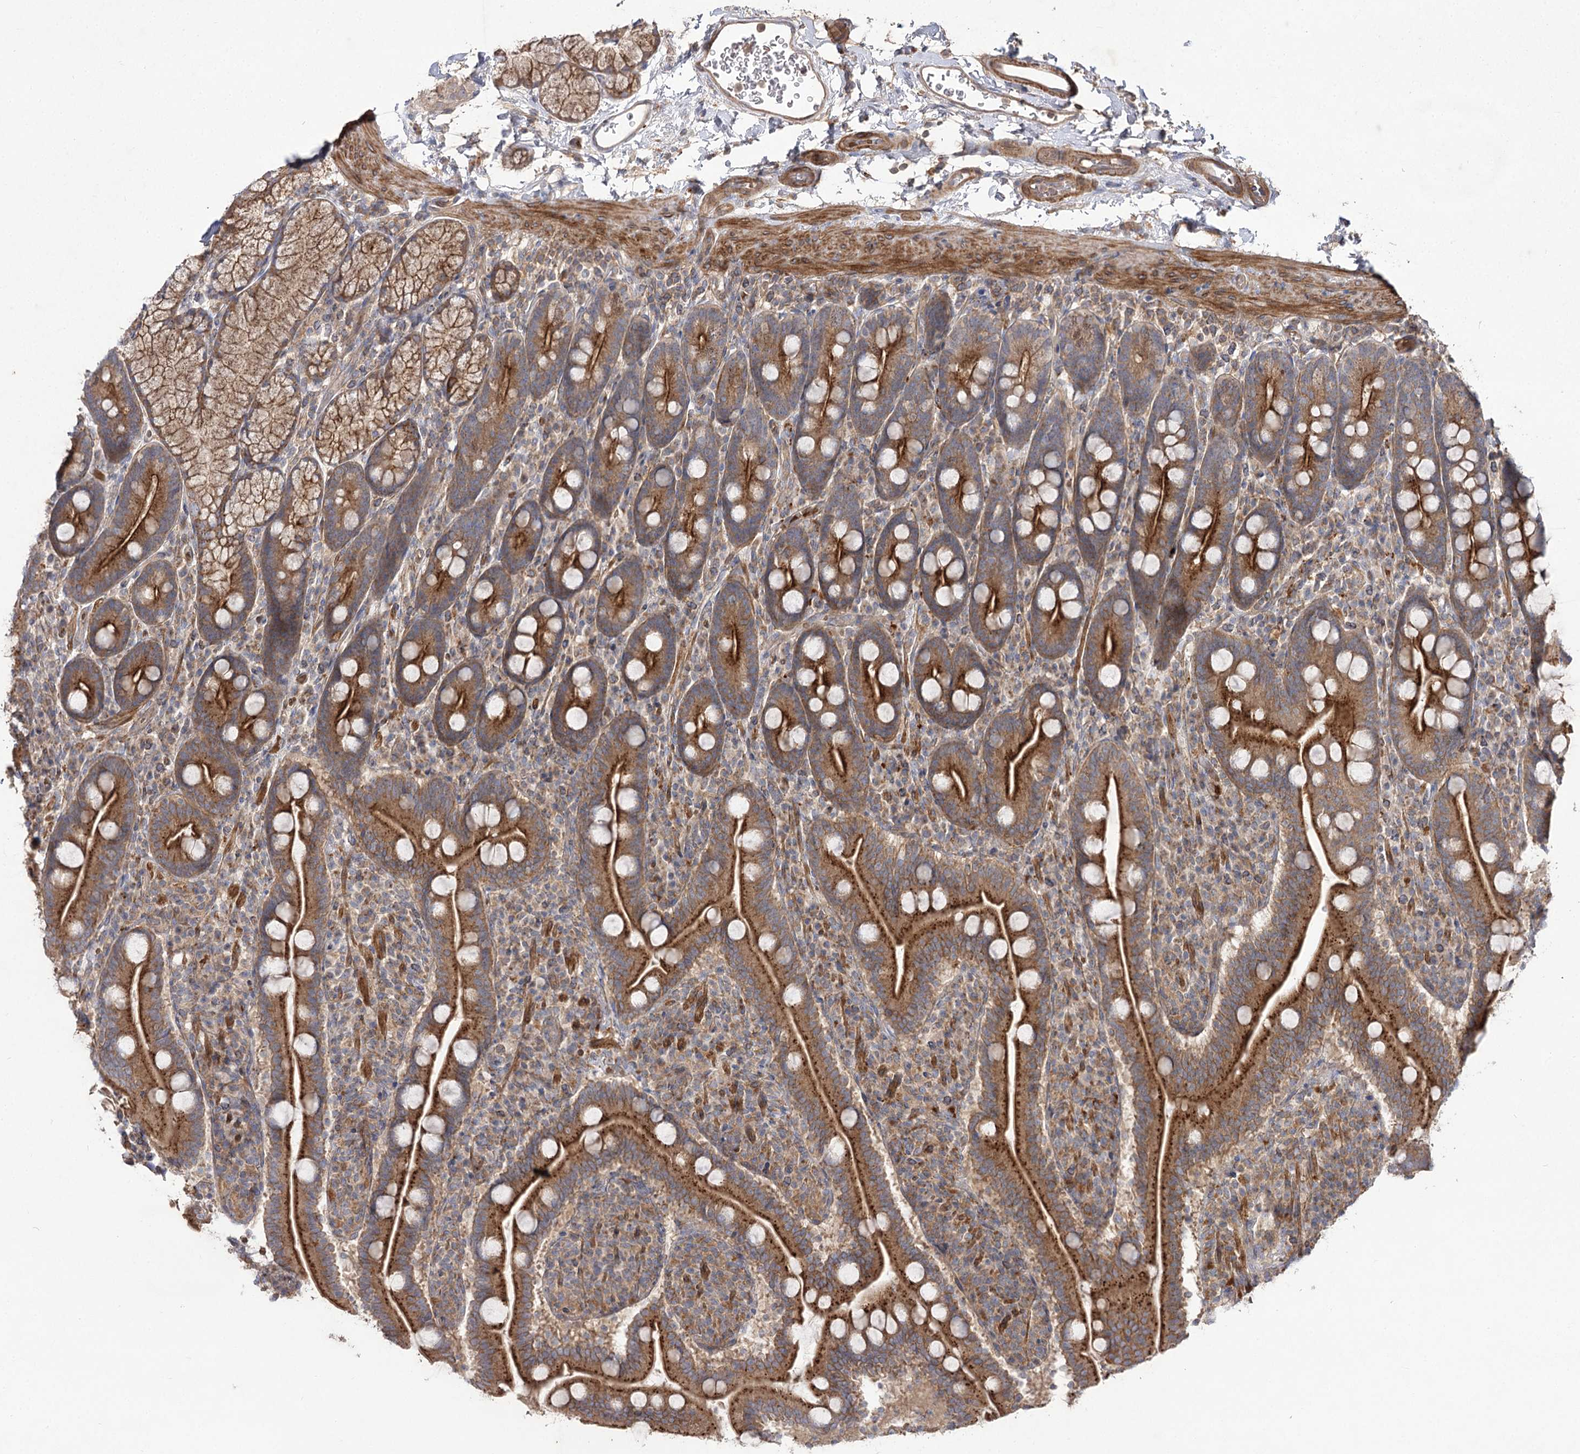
{"staining": {"intensity": "strong", "quantity": ">75%", "location": "cytoplasmic/membranous"}, "tissue": "duodenum", "cell_type": "Glandular cells", "image_type": "normal", "snomed": [{"axis": "morphology", "description": "Normal tissue, NOS"}, {"axis": "topography", "description": "Duodenum"}], "caption": "The photomicrograph exhibits immunohistochemical staining of unremarkable duodenum. There is strong cytoplasmic/membranous expression is present in approximately >75% of glandular cells.", "gene": "KIAA0825", "patient": {"sex": "male", "age": 35}}